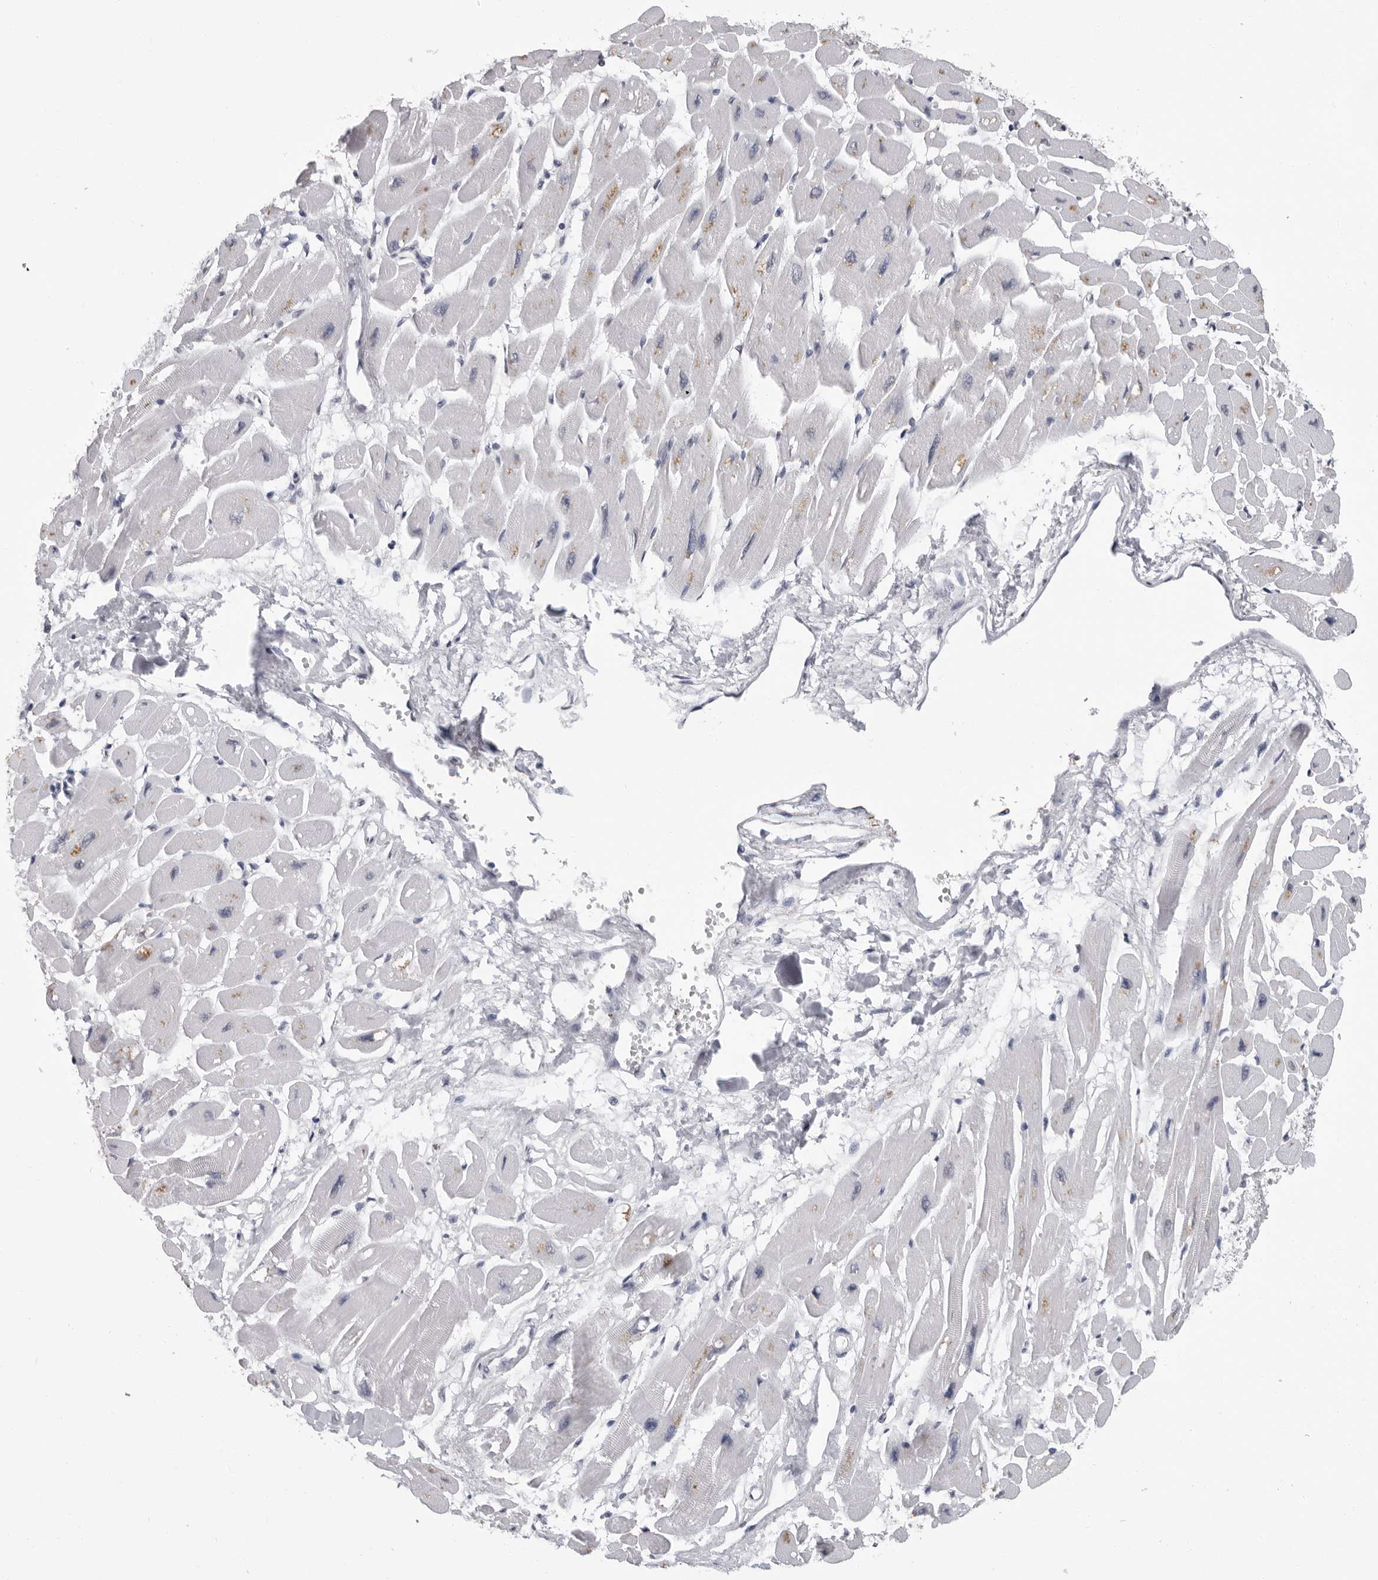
{"staining": {"intensity": "negative", "quantity": "none", "location": "none"}, "tissue": "heart muscle", "cell_type": "Cardiomyocytes", "image_type": "normal", "snomed": [{"axis": "morphology", "description": "Normal tissue, NOS"}, {"axis": "topography", "description": "Heart"}], "caption": "Immunohistochemical staining of normal heart muscle shows no significant staining in cardiomyocytes. Nuclei are stained in blue.", "gene": "HEPACAM", "patient": {"sex": "female", "age": 54}}